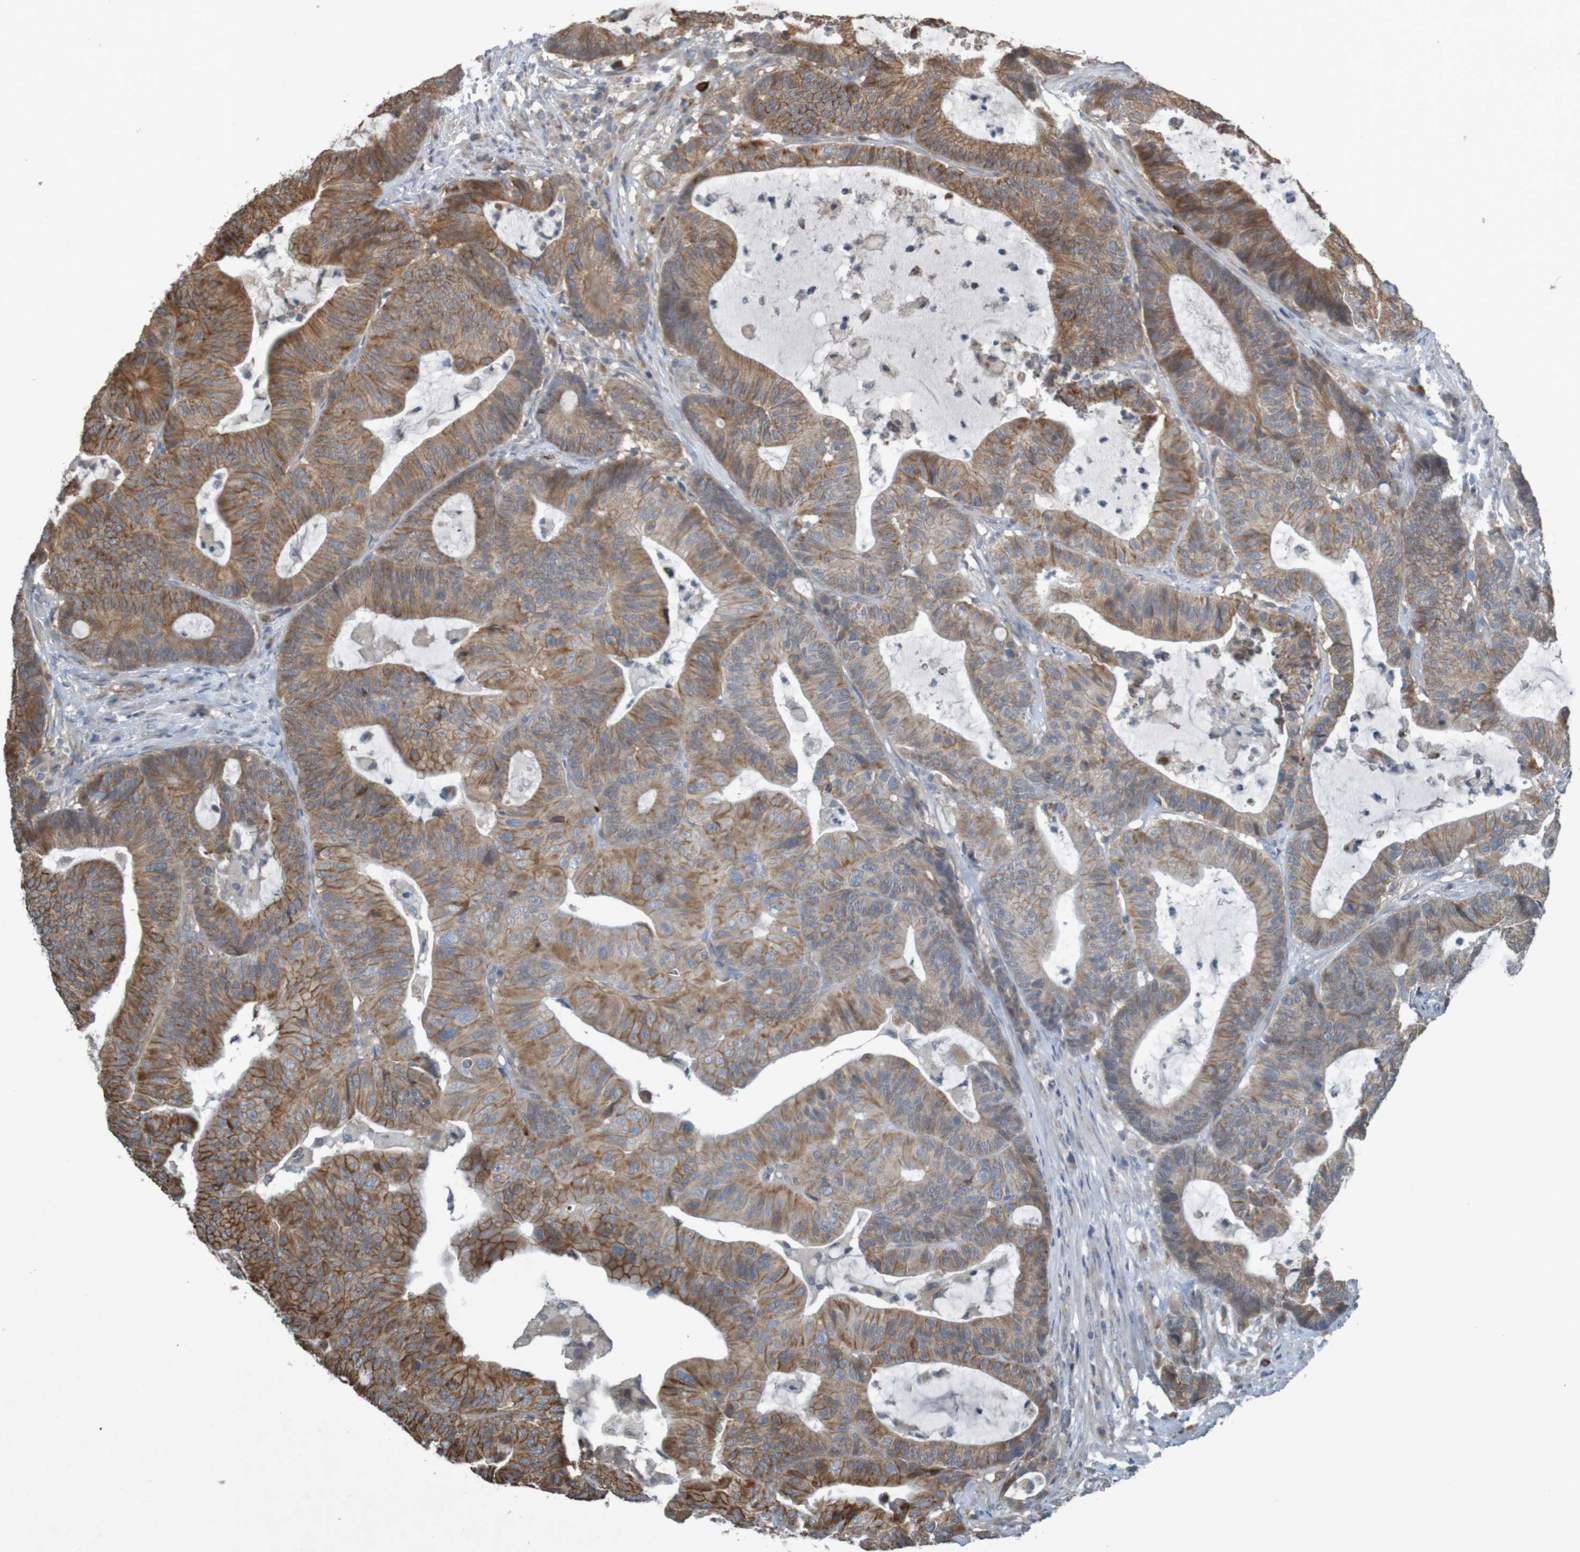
{"staining": {"intensity": "moderate", "quantity": ">75%", "location": "cytoplasmic/membranous"}, "tissue": "colorectal cancer", "cell_type": "Tumor cells", "image_type": "cancer", "snomed": [{"axis": "morphology", "description": "Adenocarcinoma, NOS"}, {"axis": "topography", "description": "Colon"}], "caption": "The immunohistochemical stain labels moderate cytoplasmic/membranous positivity in tumor cells of colorectal cancer (adenocarcinoma) tissue.", "gene": "B3GAT2", "patient": {"sex": "female", "age": 84}}